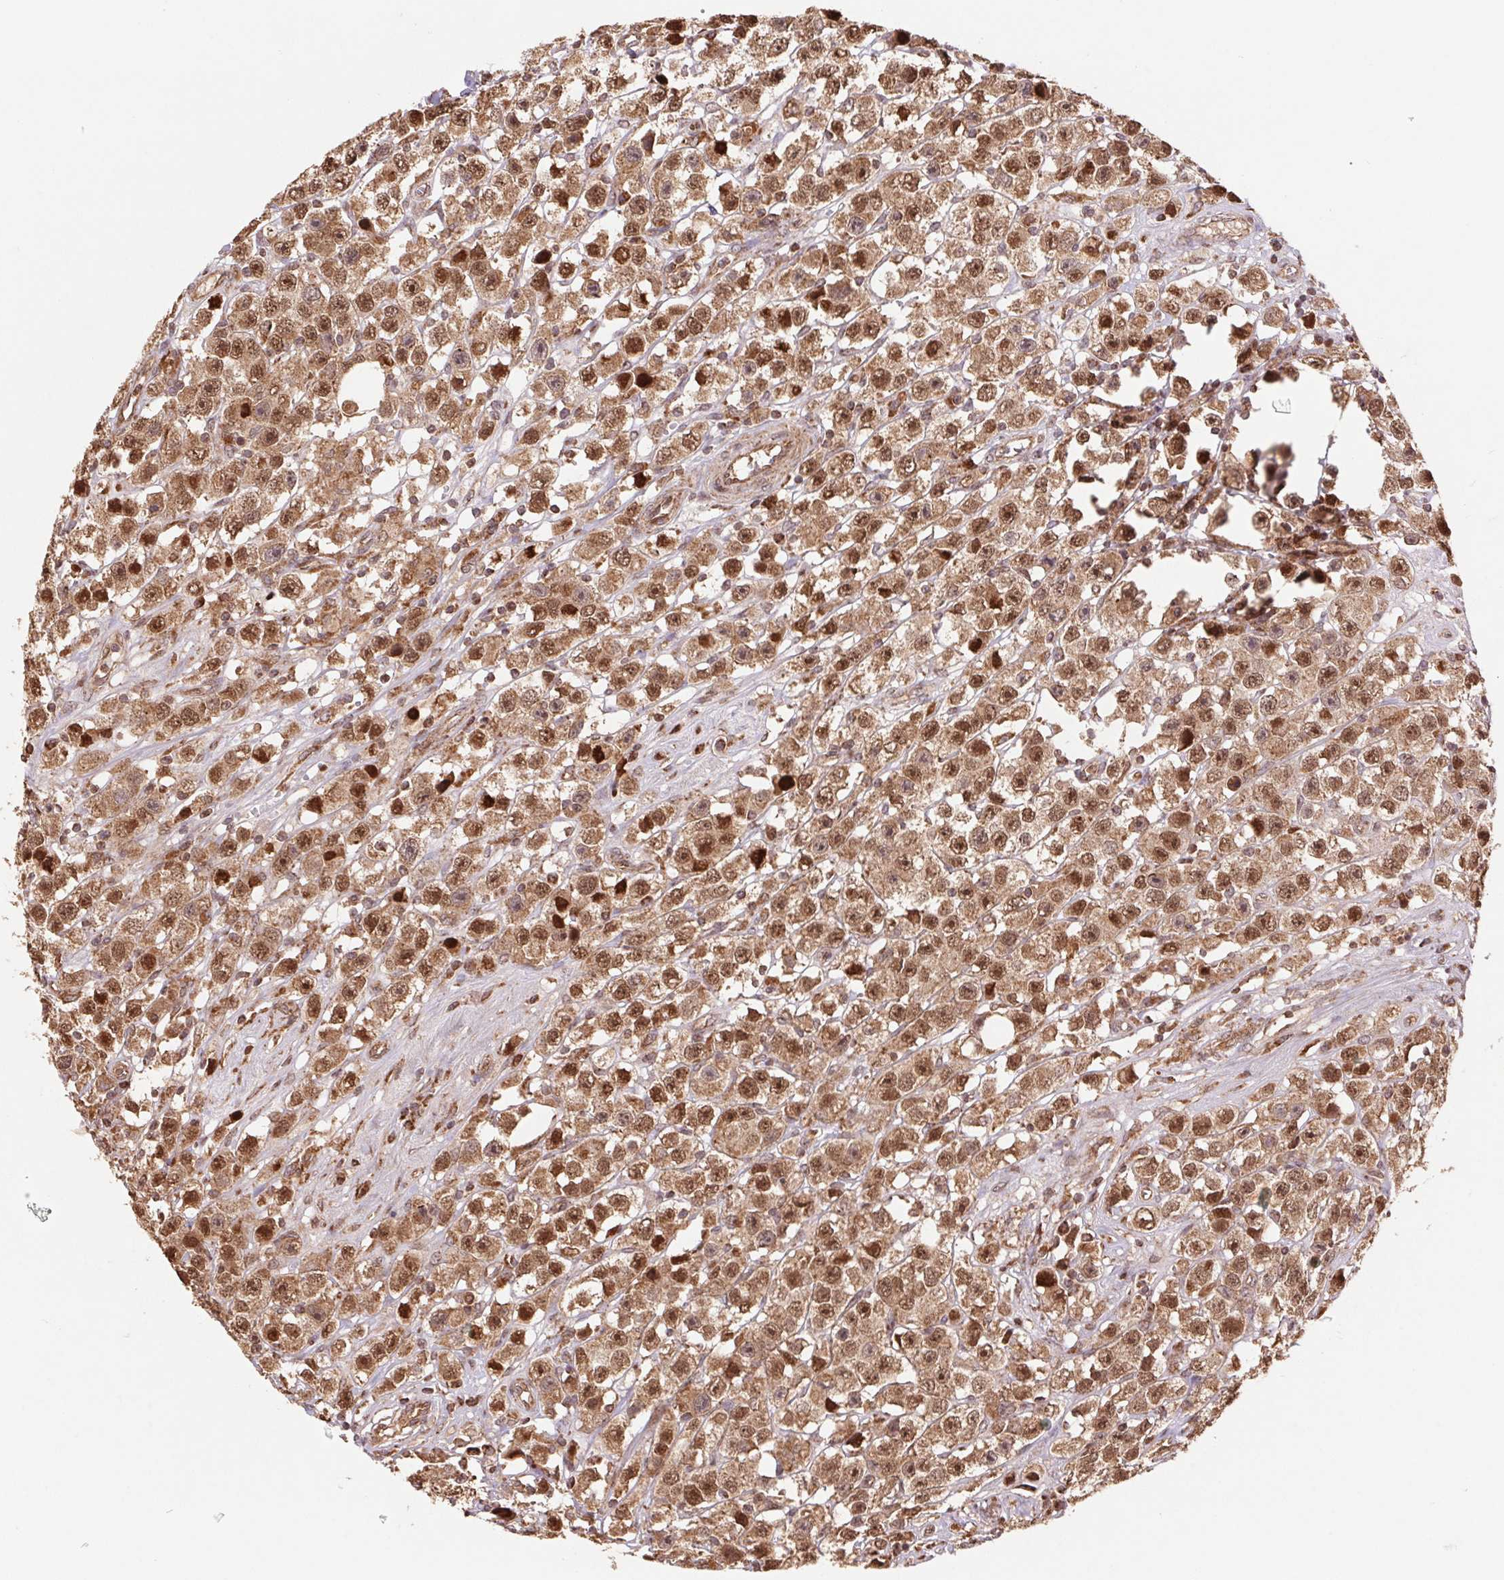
{"staining": {"intensity": "moderate", "quantity": ">75%", "location": "cytoplasmic/membranous,nuclear"}, "tissue": "testis cancer", "cell_type": "Tumor cells", "image_type": "cancer", "snomed": [{"axis": "morphology", "description": "Seminoma, NOS"}, {"axis": "topography", "description": "Testis"}], "caption": "Testis cancer (seminoma) stained with DAB (3,3'-diaminobenzidine) immunohistochemistry (IHC) displays medium levels of moderate cytoplasmic/membranous and nuclear staining in approximately >75% of tumor cells. Immunohistochemistry (ihc) stains the protein of interest in brown and the nuclei are stained blue.", "gene": "PDHA1", "patient": {"sex": "male", "age": 45}}